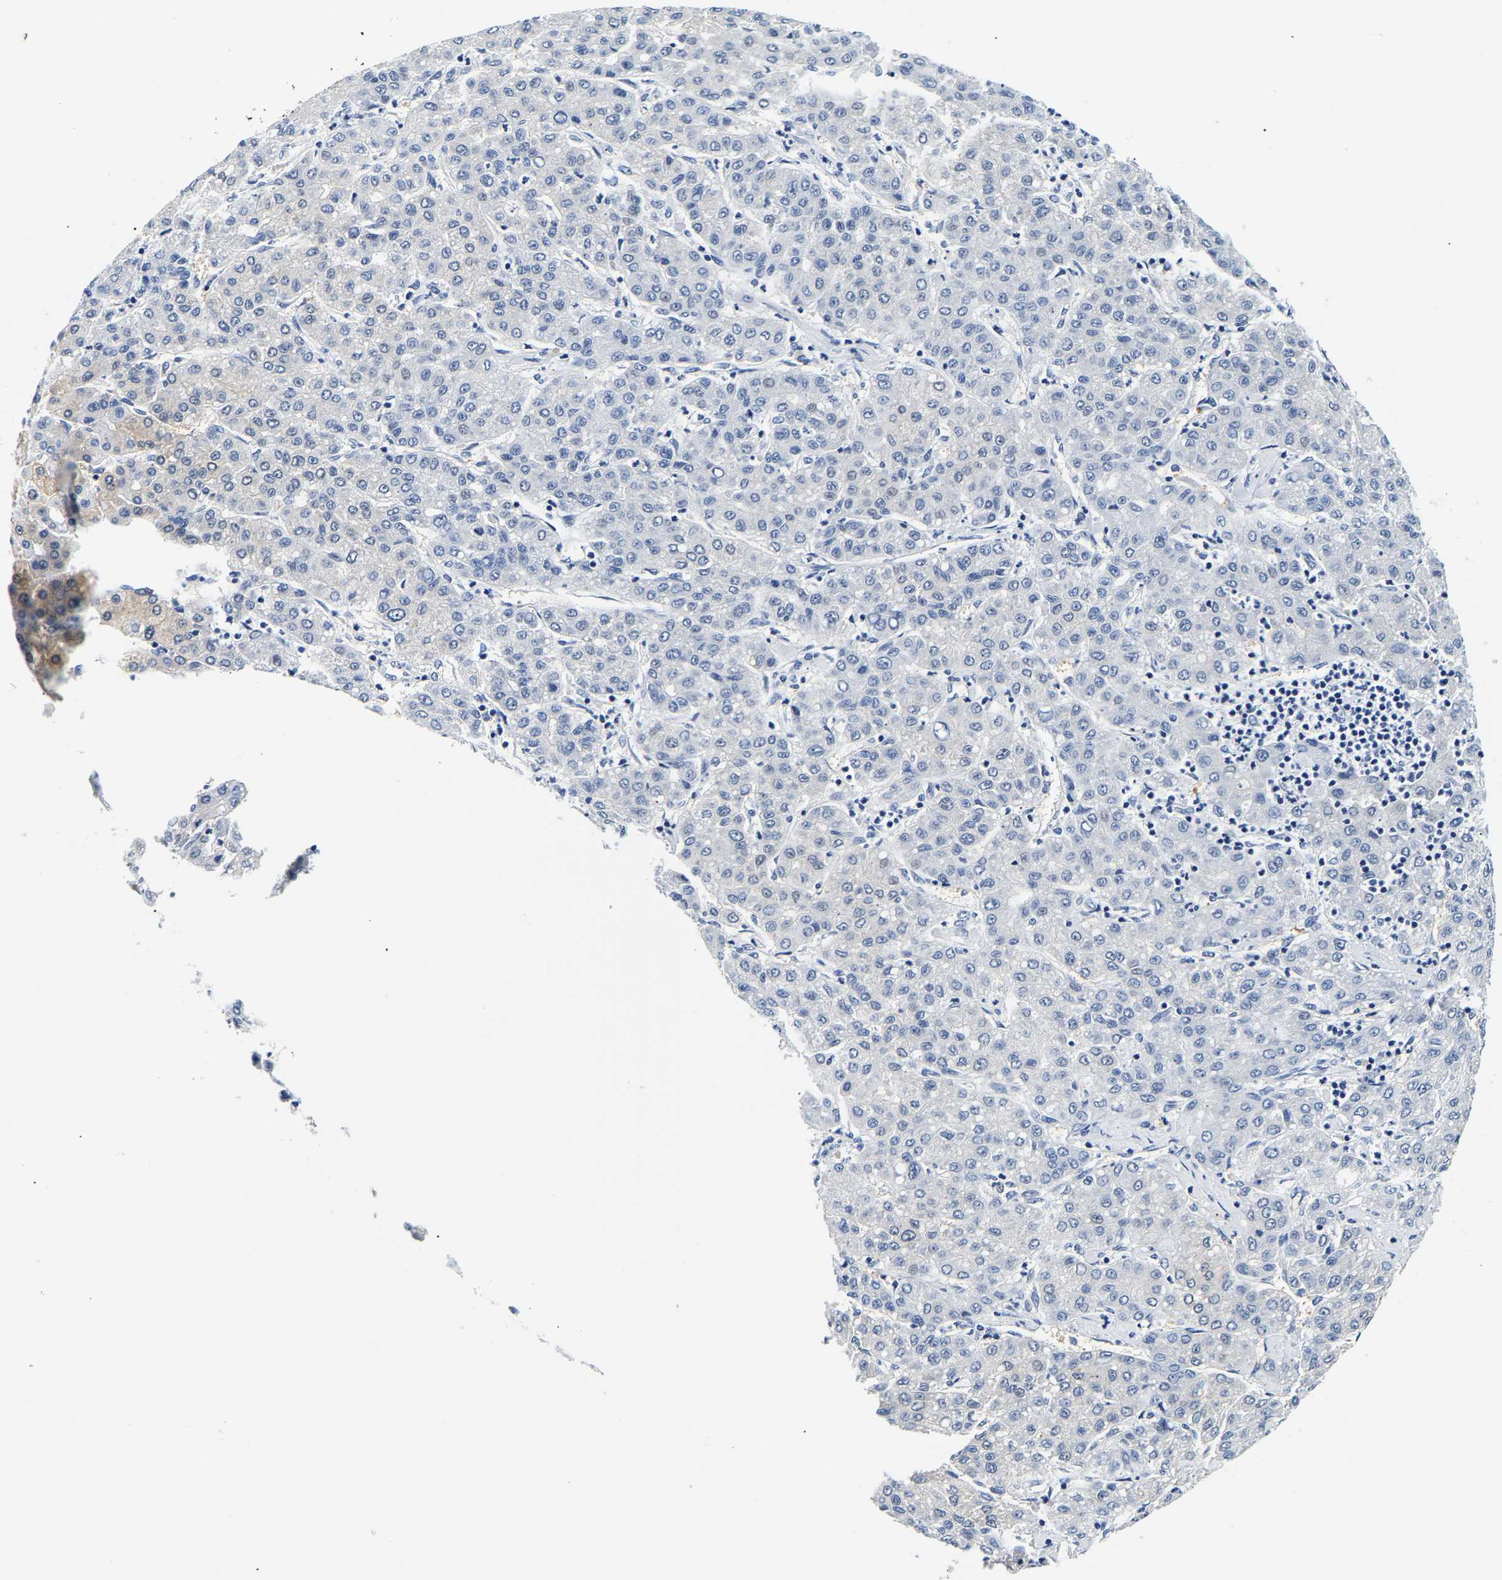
{"staining": {"intensity": "negative", "quantity": "none", "location": "none"}, "tissue": "liver cancer", "cell_type": "Tumor cells", "image_type": "cancer", "snomed": [{"axis": "morphology", "description": "Carcinoma, Hepatocellular, NOS"}, {"axis": "topography", "description": "Liver"}], "caption": "Liver hepatocellular carcinoma was stained to show a protein in brown. There is no significant expression in tumor cells.", "gene": "UCHL3", "patient": {"sex": "male", "age": 65}}